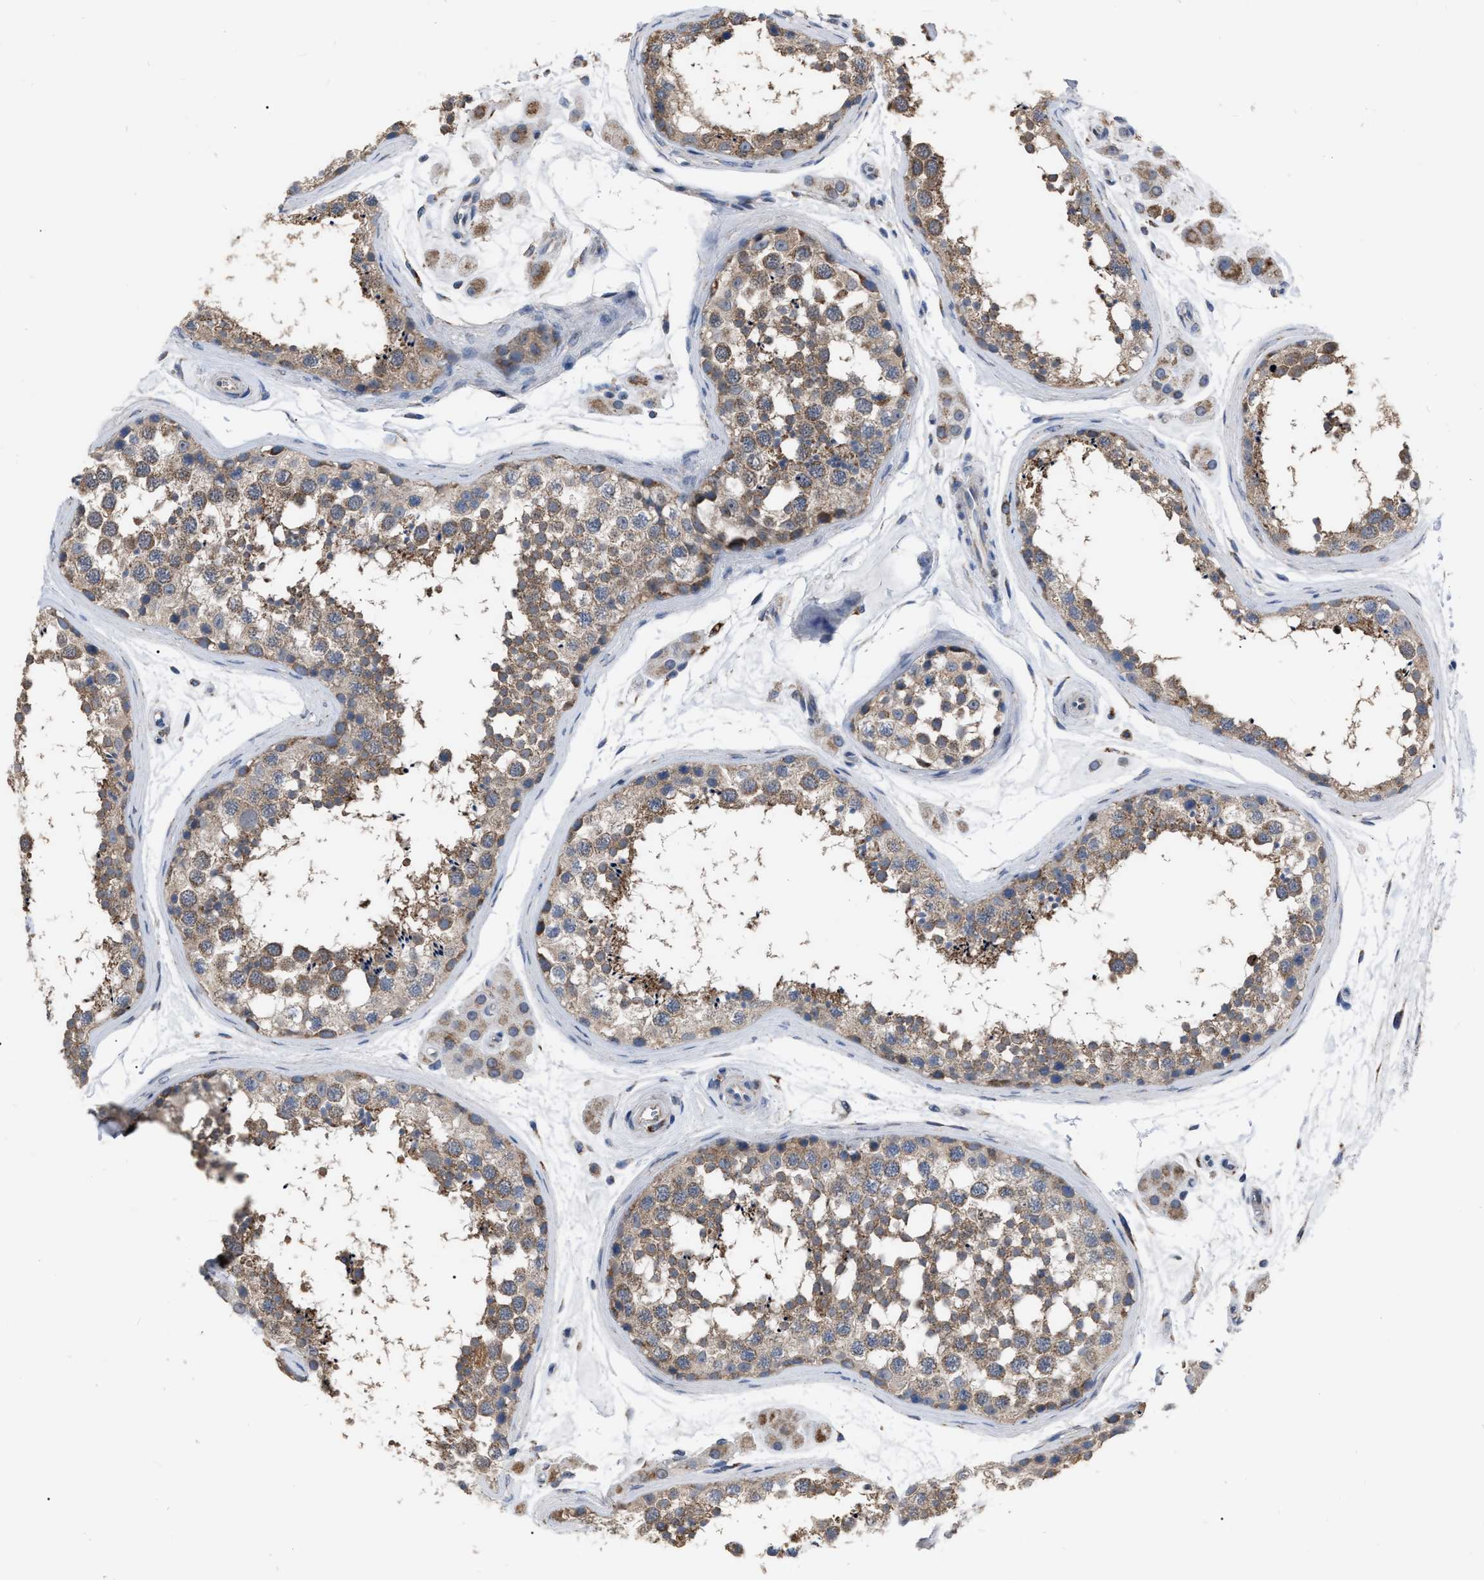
{"staining": {"intensity": "moderate", "quantity": ">75%", "location": "cytoplasmic/membranous"}, "tissue": "testis", "cell_type": "Cells in seminiferous ducts", "image_type": "normal", "snomed": [{"axis": "morphology", "description": "Normal tissue, NOS"}, {"axis": "topography", "description": "Testis"}], "caption": "High-power microscopy captured an immunohistochemistry photomicrograph of normal testis, revealing moderate cytoplasmic/membranous positivity in about >75% of cells in seminiferous ducts.", "gene": "DDX56", "patient": {"sex": "male", "age": 56}}